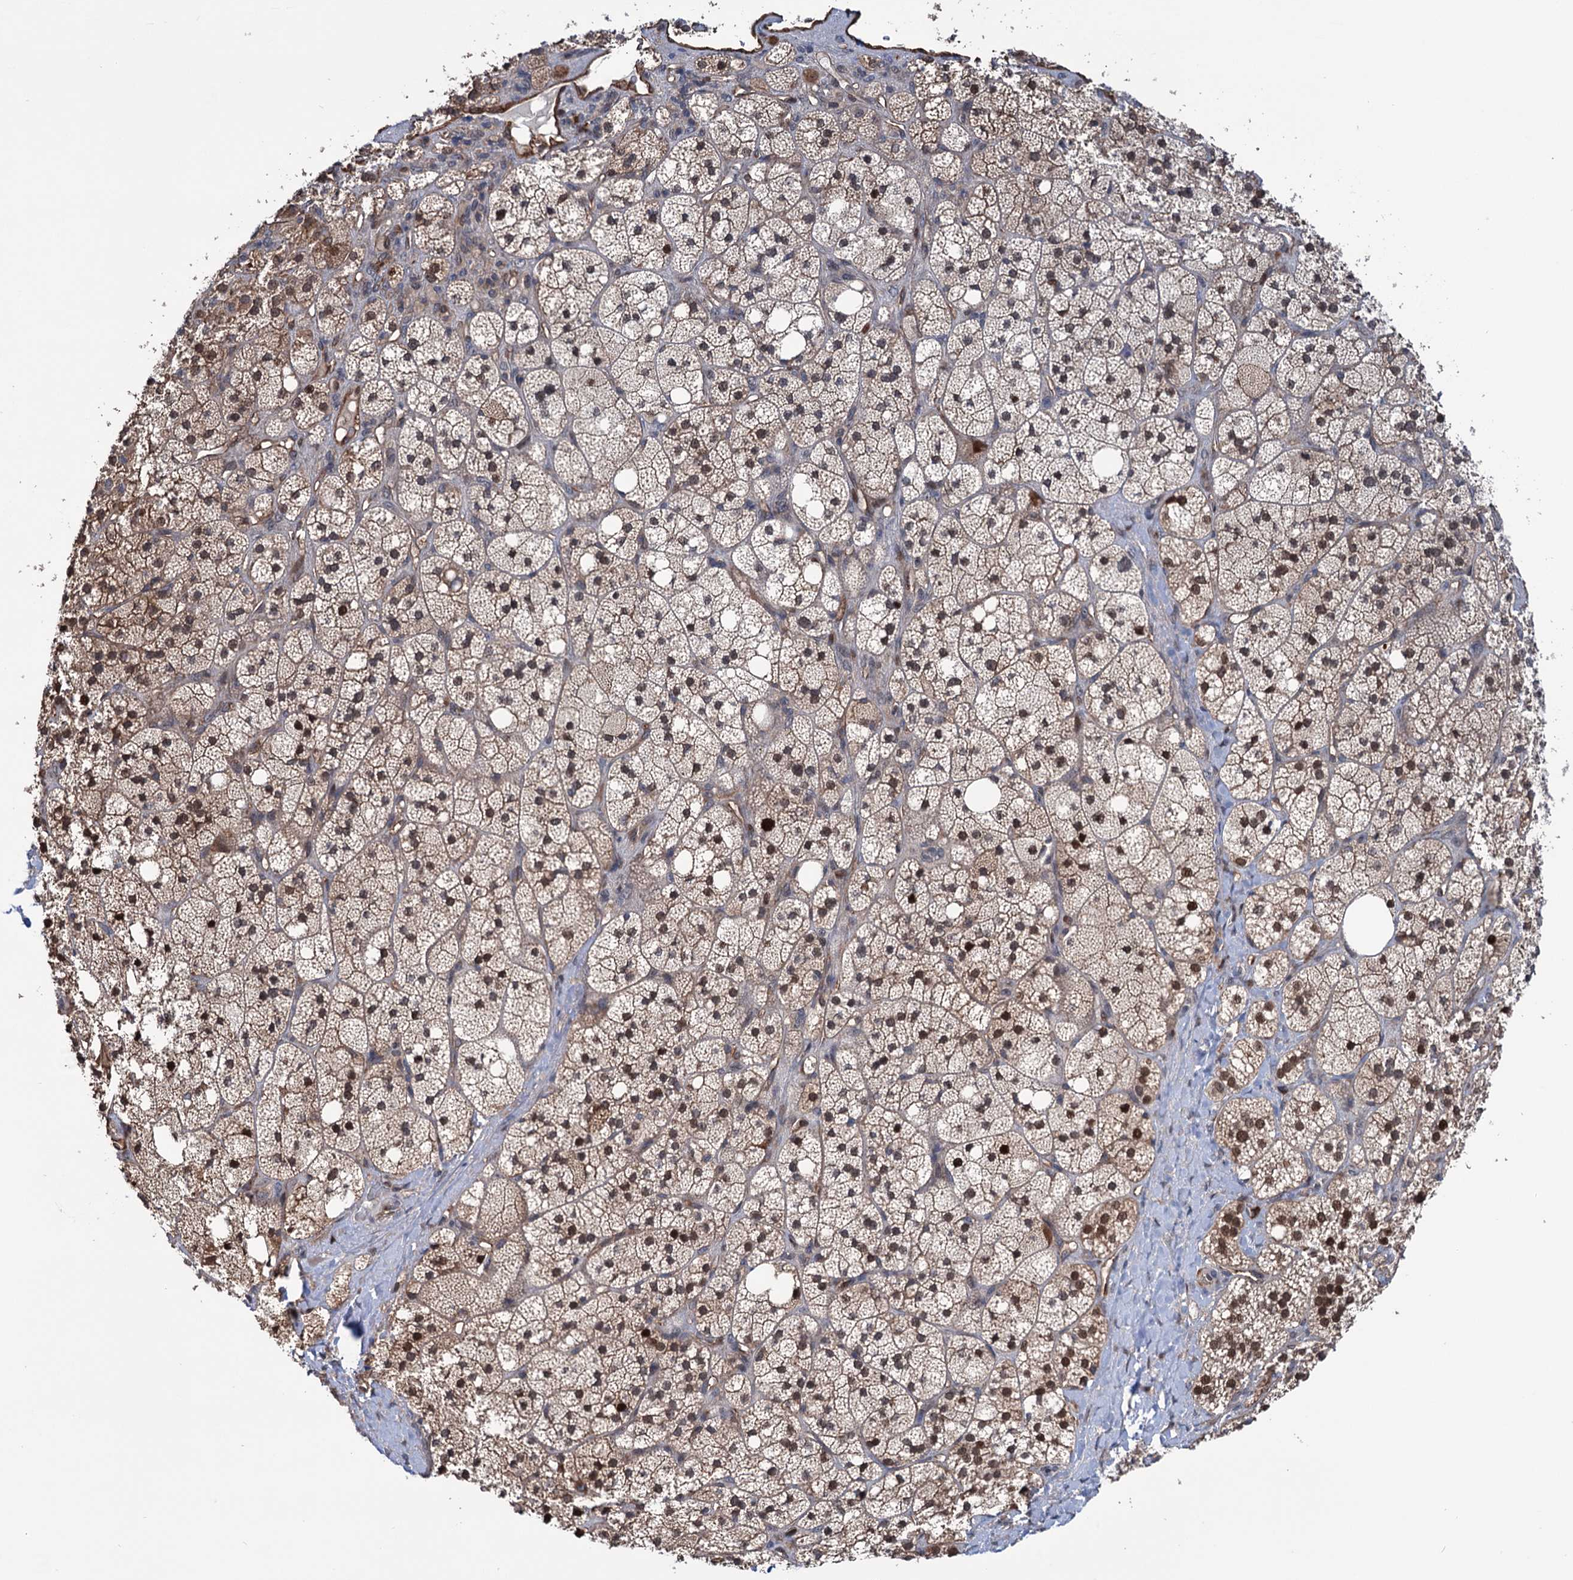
{"staining": {"intensity": "moderate", "quantity": "25%-75%", "location": "cytoplasmic/membranous,nuclear"}, "tissue": "adrenal gland", "cell_type": "Glandular cells", "image_type": "normal", "snomed": [{"axis": "morphology", "description": "Normal tissue, NOS"}, {"axis": "topography", "description": "Adrenal gland"}], "caption": "Immunohistochemical staining of normal adrenal gland exhibits 25%-75% levels of moderate cytoplasmic/membranous,nuclear protein staining in about 25%-75% of glandular cells.", "gene": "NCAPD2", "patient": {"sex": "male", "age": 61}}